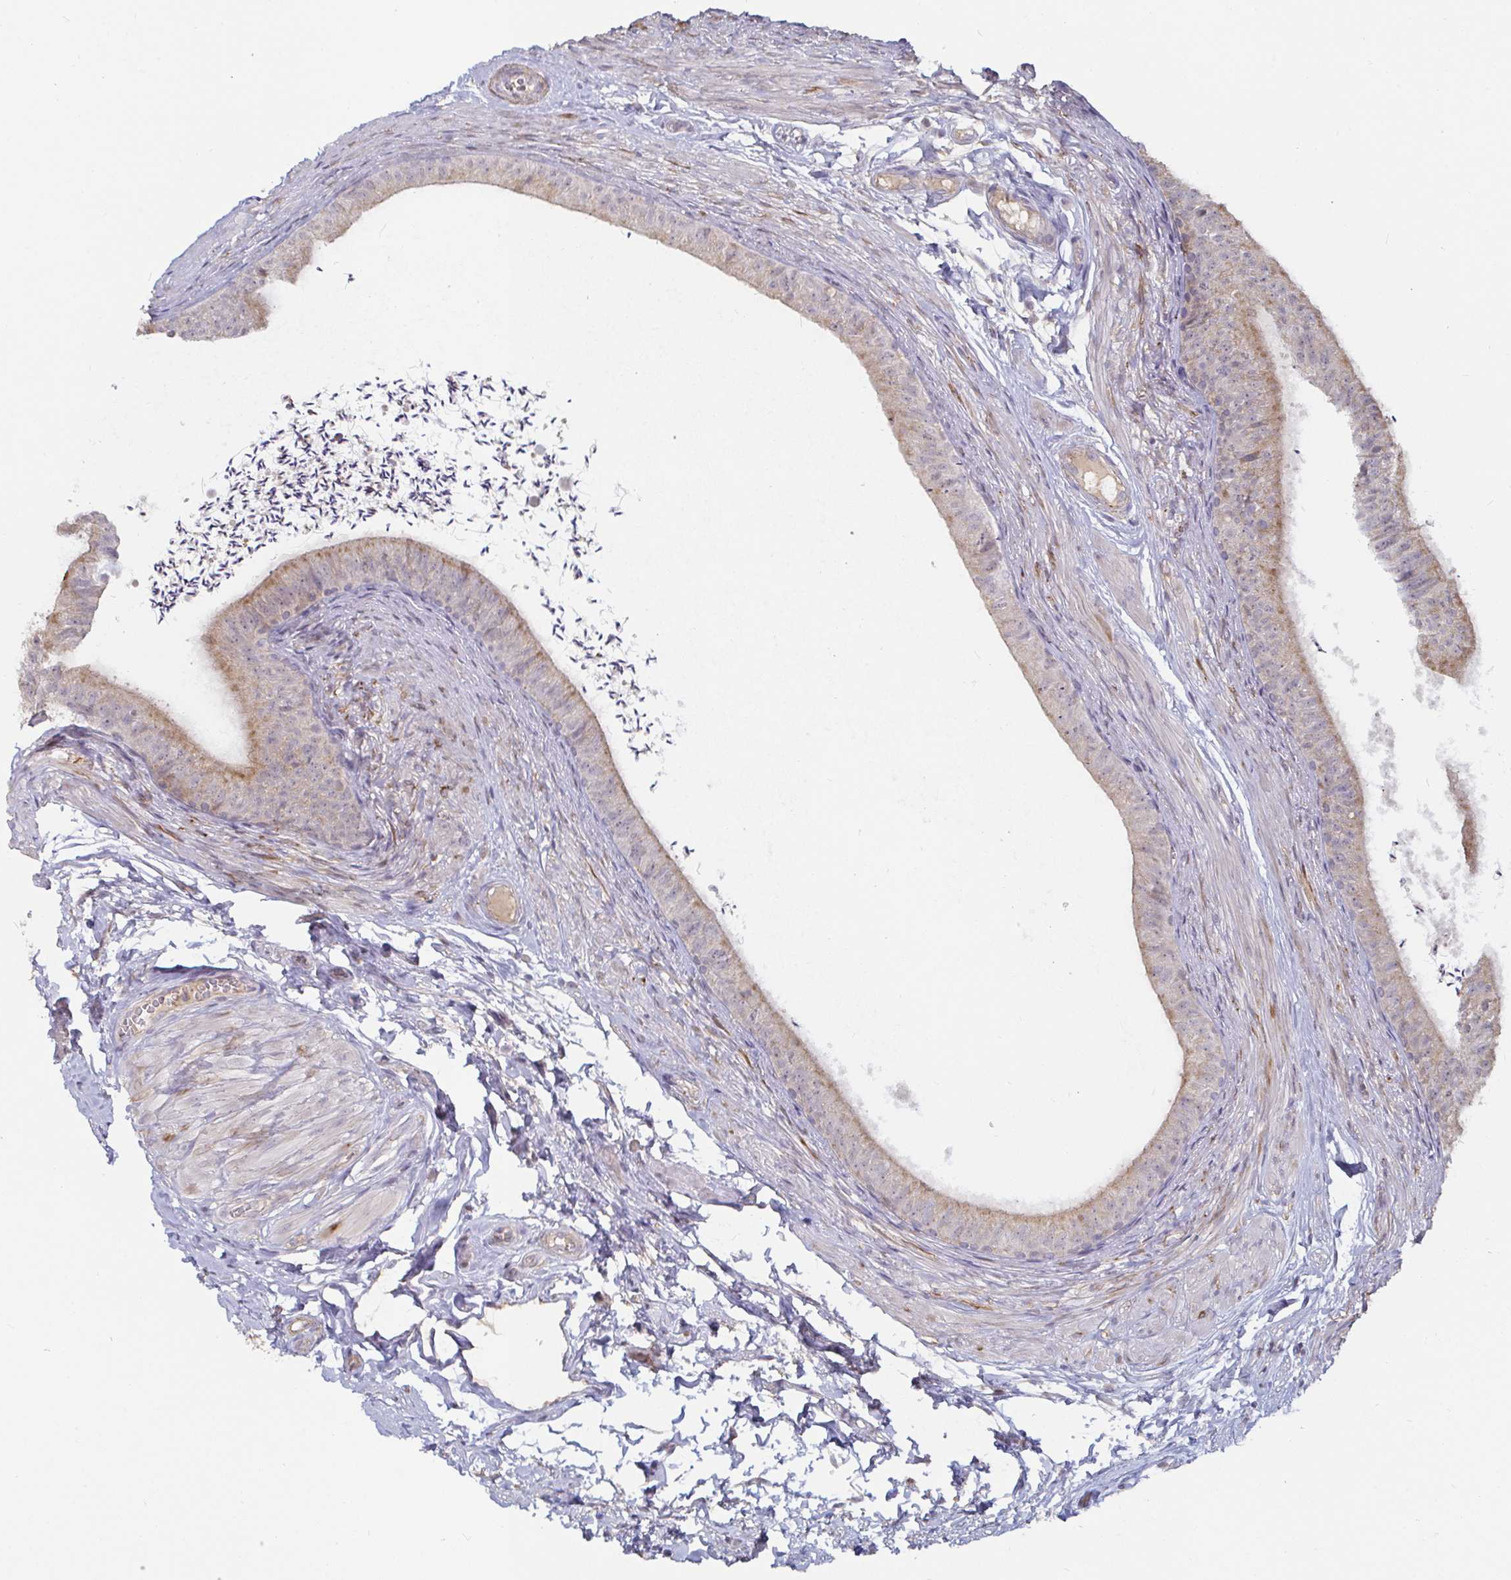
{"staining": {"intensity": "moderate", "quantity": "25%-75%", "location": "cytoplasmic/membranous"}, "tissue": "epididymis", "cell_type": "Glandular cells", "image_type": "normal", "snomed": [{"axis": "morphology", "description": "Normal tissue, NOS"}, {"axis": "topography", "description": "Epididymis, spermatic cord, NOS"}, {"axis": "topography", "description": "Epididymis"}, {"axis": "topography", "description": "Peripheral nerve tissue"}], "caption": "Immunohistochemical staining of unremarkable human epididymis demonstrates moderate cytoplasmic/membranous protein positivity in approximately 25%-75% of glandular cells. The staining was performed using DAB (3,3'-diaminobenzidine), with brown indicating positive protein expression. Nuclei are stained blue with hematoxylin.", "gene": "CDH18", "patient": {"sex": "male", "age": 29}}